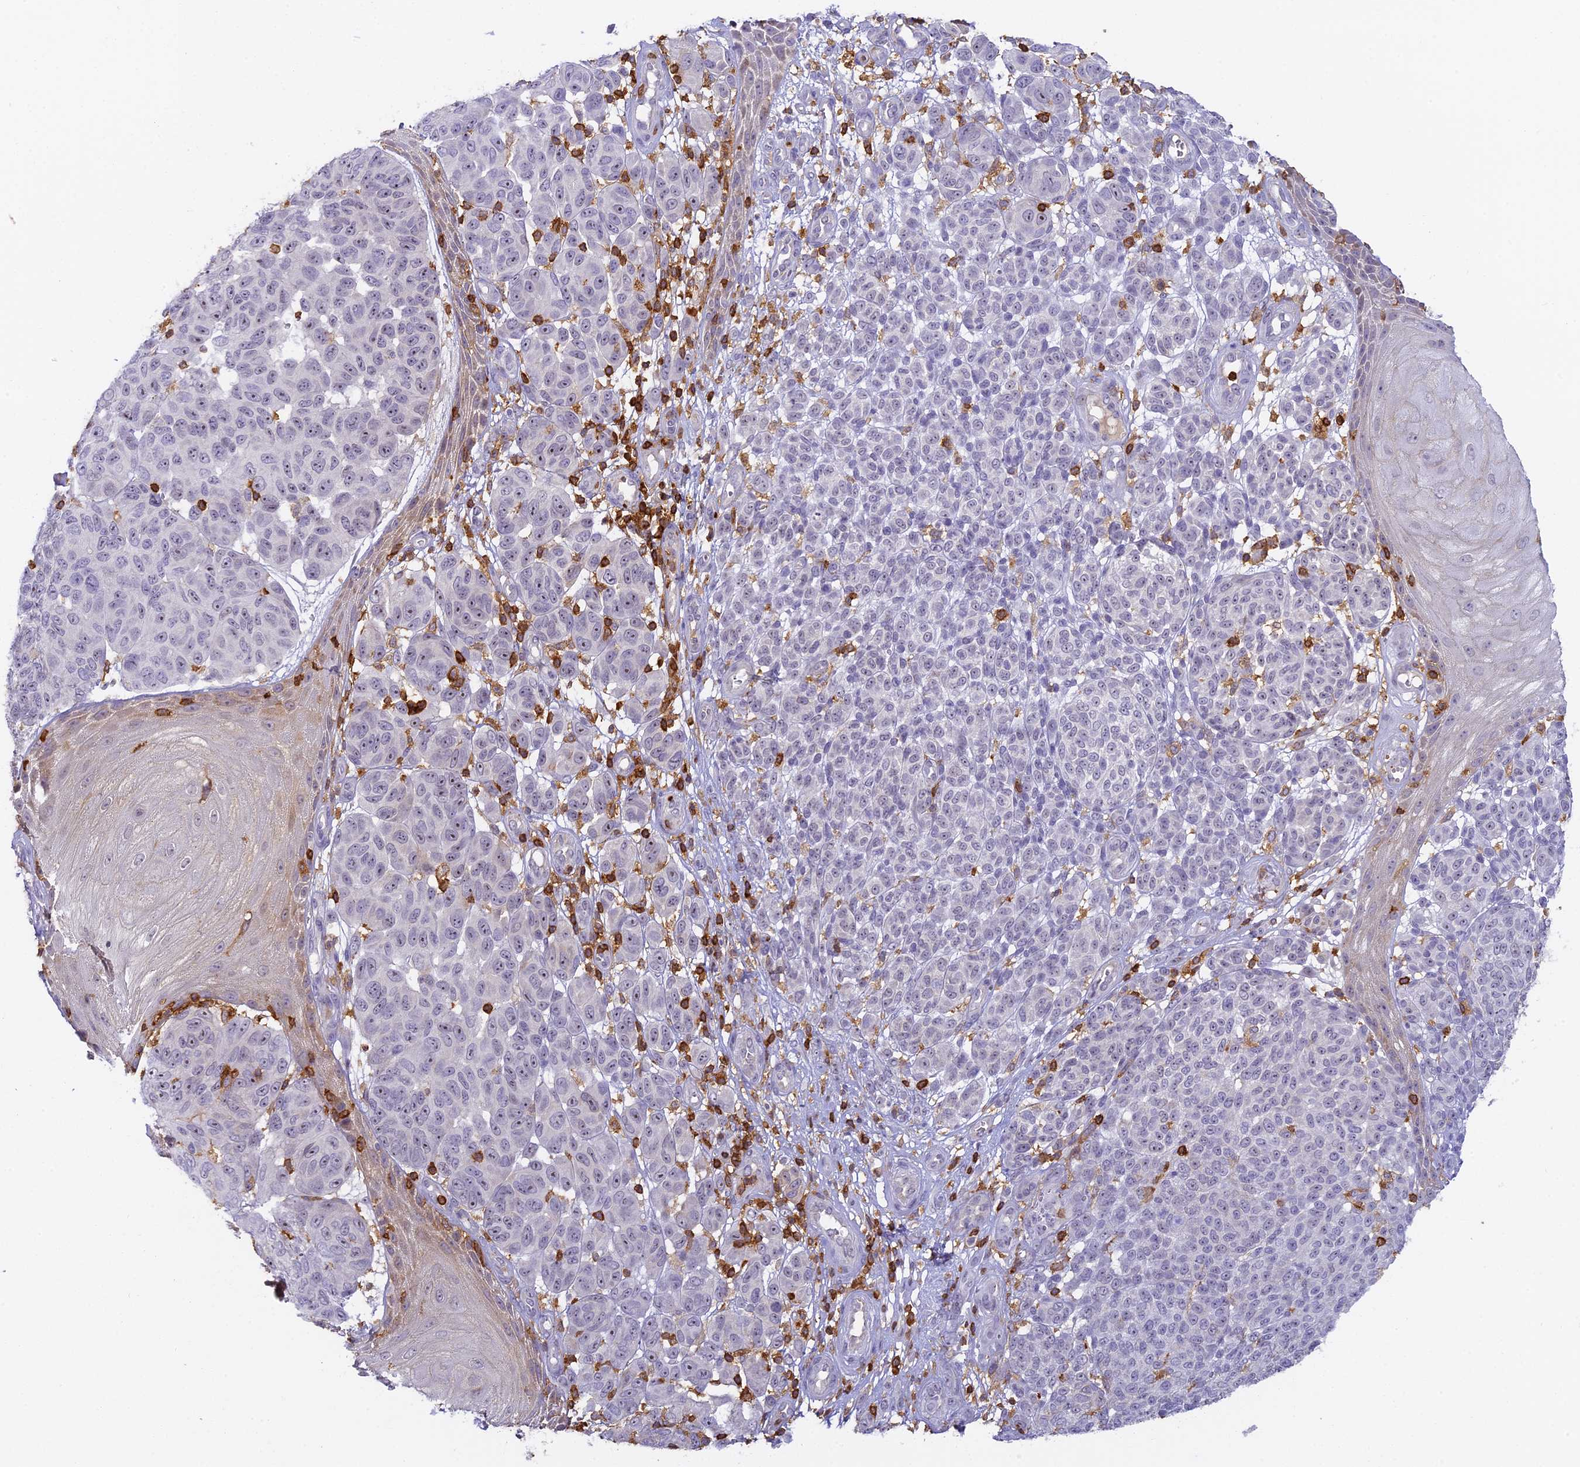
{"staining": {"intensity": "negative", "quantity": "none", "location": "none"}, "tissue": "melanoma", "cell_type": "Tumor cells", "image_type": "cancer", "snomed": [{"axis": "morphology", "description": "Malignant melanoma, NOS"}, {"axis": "topography", "description": "Skin"}], "caption": "Immunohistochemical staining of human malignant melanoma reveals no significant positivity in tumor cells.", "gene": "FYB1", "patient": {"sex": "male", "age": 49}}